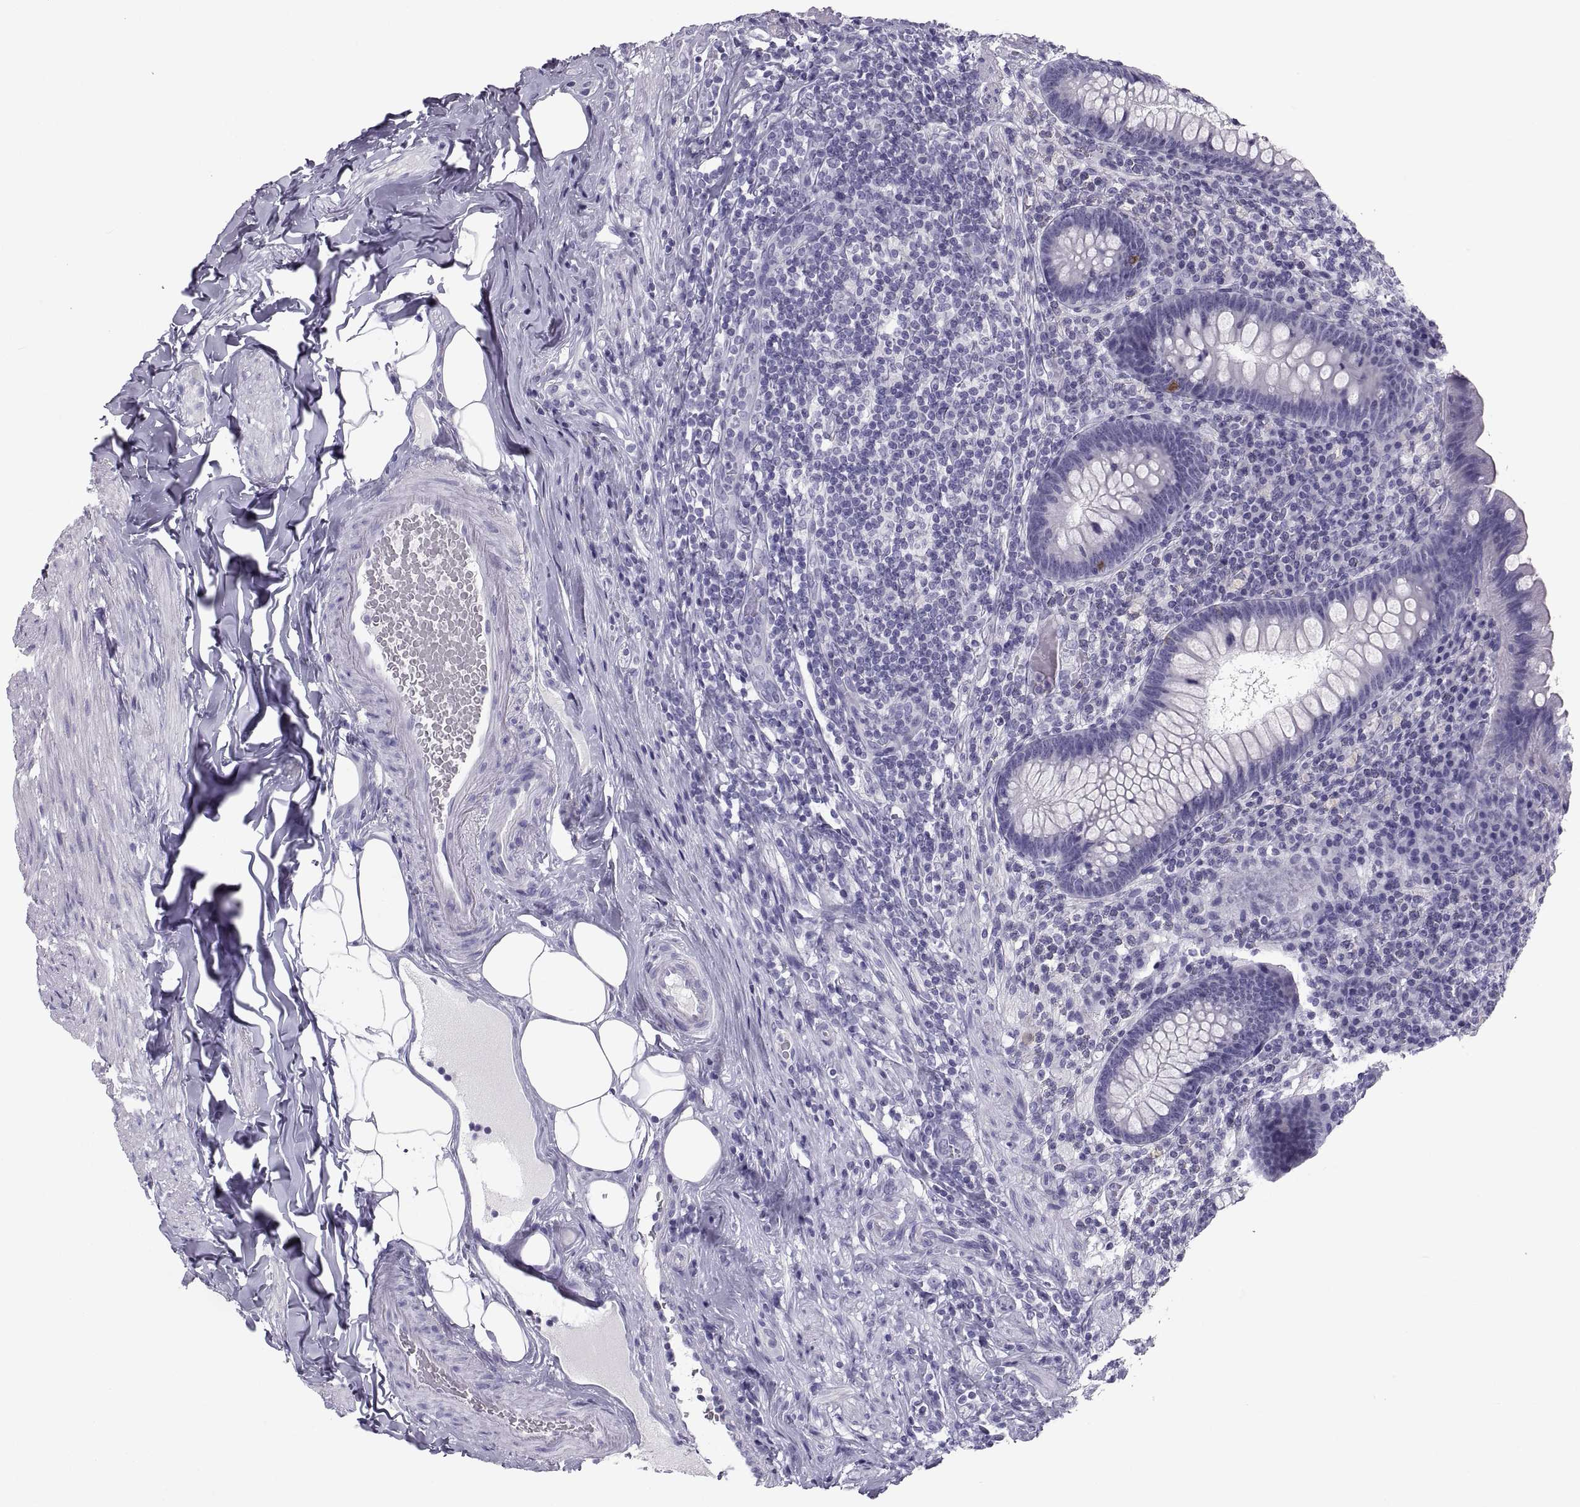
{"staining": {"intensity": "strong", "quantity": "<25%", "location": "cytoplasmic/membranous"}, "tissue": "appendix", "cell_type": "Glandular cells", "image_type": "normal", "snomed": [{"axis": "morphology", "description": "Normal tissue, NOS"}, {"axis": "topography", "description": "Appendix"}], "caption": "Protein expression analysis of normal appendix demonstrates strong cytoplasmic/membranous staining in approximately <25% of glandular cells.", "gene": "PCSK1N", "patient": {"sex": "male", "age": 47}}